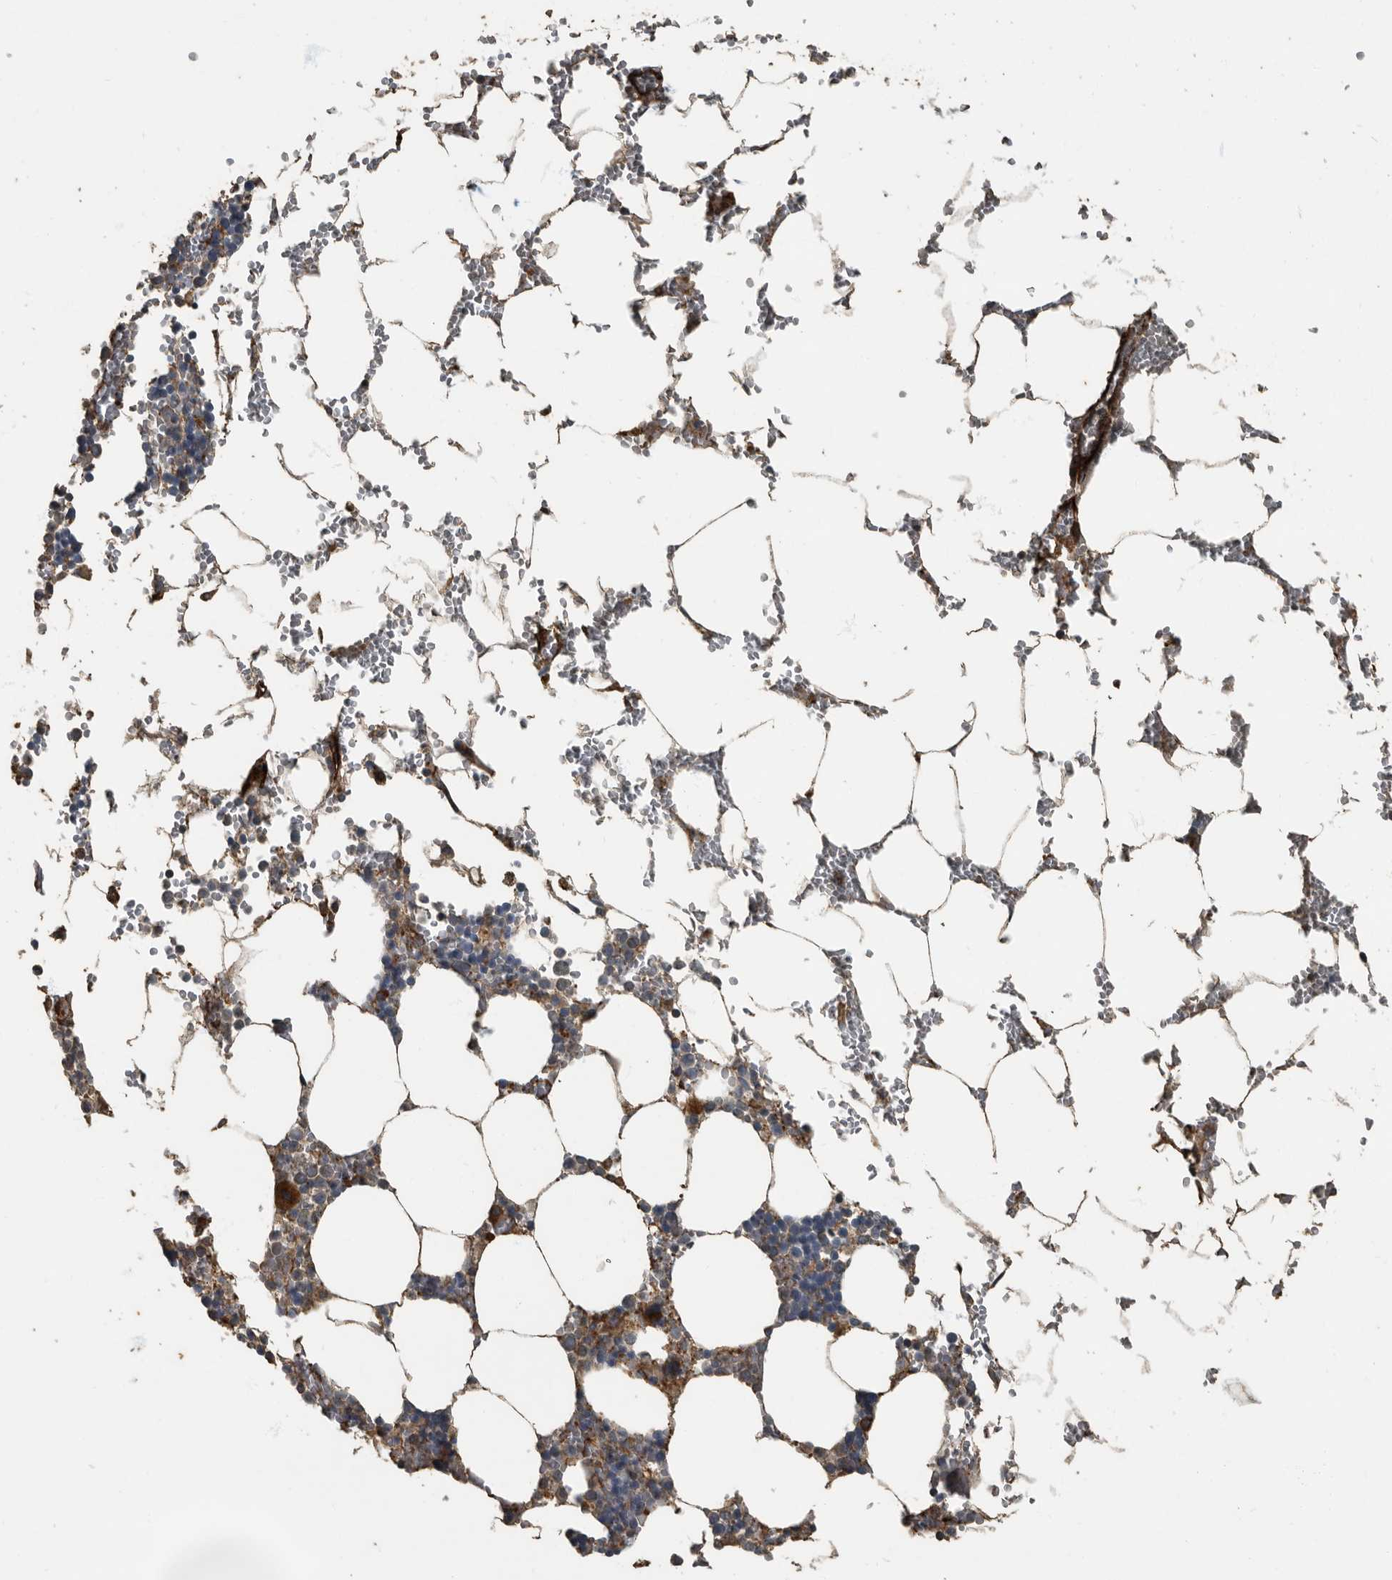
{"staining": {"intensity": "strong", "quantity": "<25%", "location": "cytoplasmic/membranous"}, "tissue": "bone marrow", "cell_type": "Hematopoietic cells", "image_type": "normal", "snomed": [{"axis": "morphology", "description": "Normal tissue, NOS"}, {"axis": "topography", "description": "Bone marrow"}], "caption": "Protein expression analysis of benign human bone marrow reveals strong cytoplasmic/membranous expression in approximately <25% of hematopoietic cells.", "gene": "IL15RA", "patient": {"sex": "male", "age": 70}}